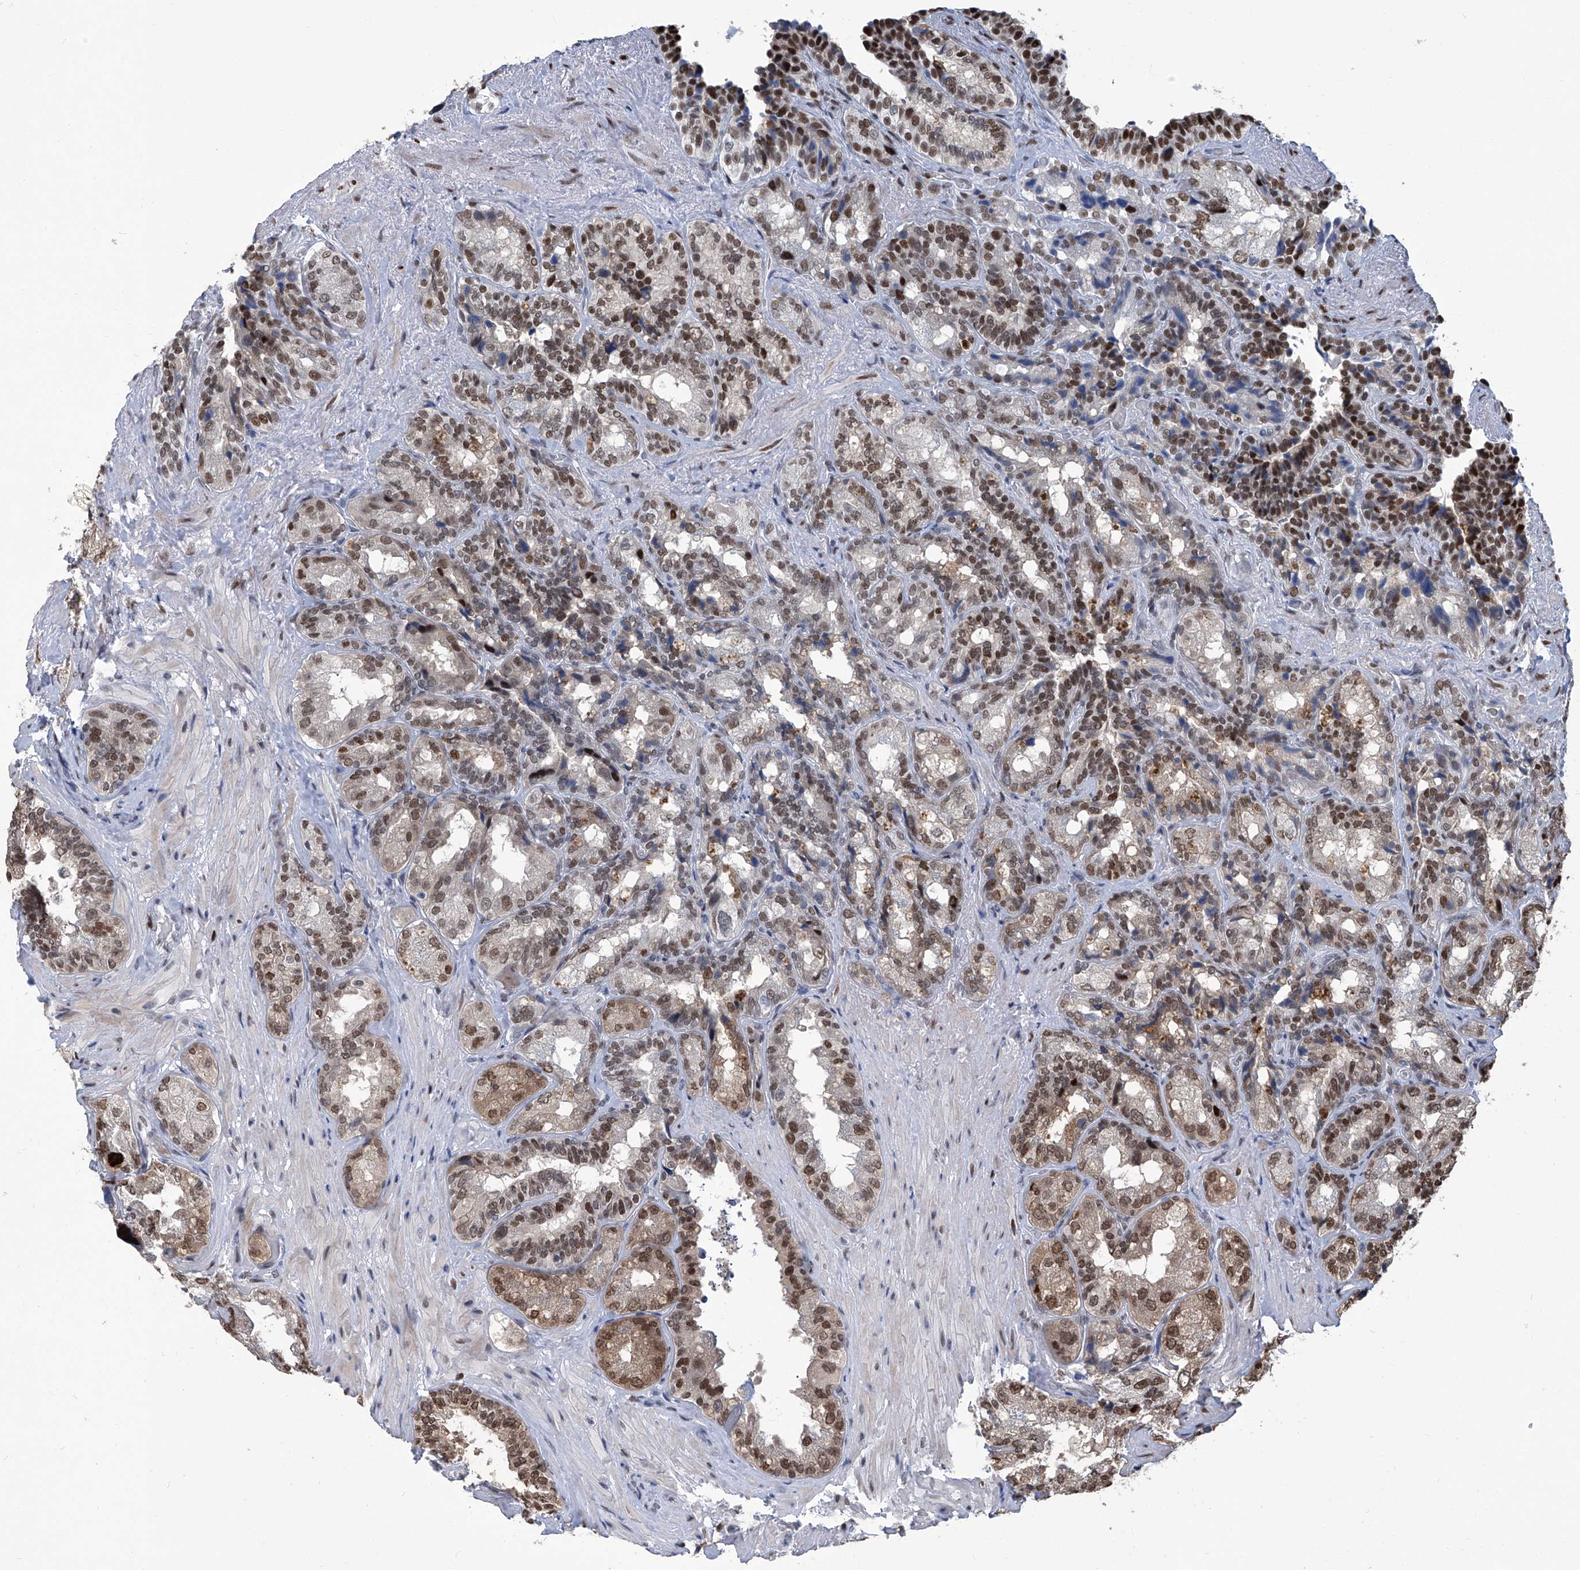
{"staining": {"intensity": "strong", "quantity": ">75%", "location": "nuclear"}, "tissue": "seminal vesicle", "cell_type": "Glandular cells", "image_type": "normal", "snomed": [{"axis": "morphology", "description": "Normal tissue, NOS"}, {"axis": "topography", "description": "Seminal veicle"}, {"axis": "topography", "description": "Peripheral nerve tissue"}], "caption": "This micrograph demonstrates immunohistochemistry staining of benign seminal vesicle, with high strong nuclear positivity in approximately >75% of glandular cells.", "gene": "PCNA", "patient": {"sex": "male", "age": 63}}